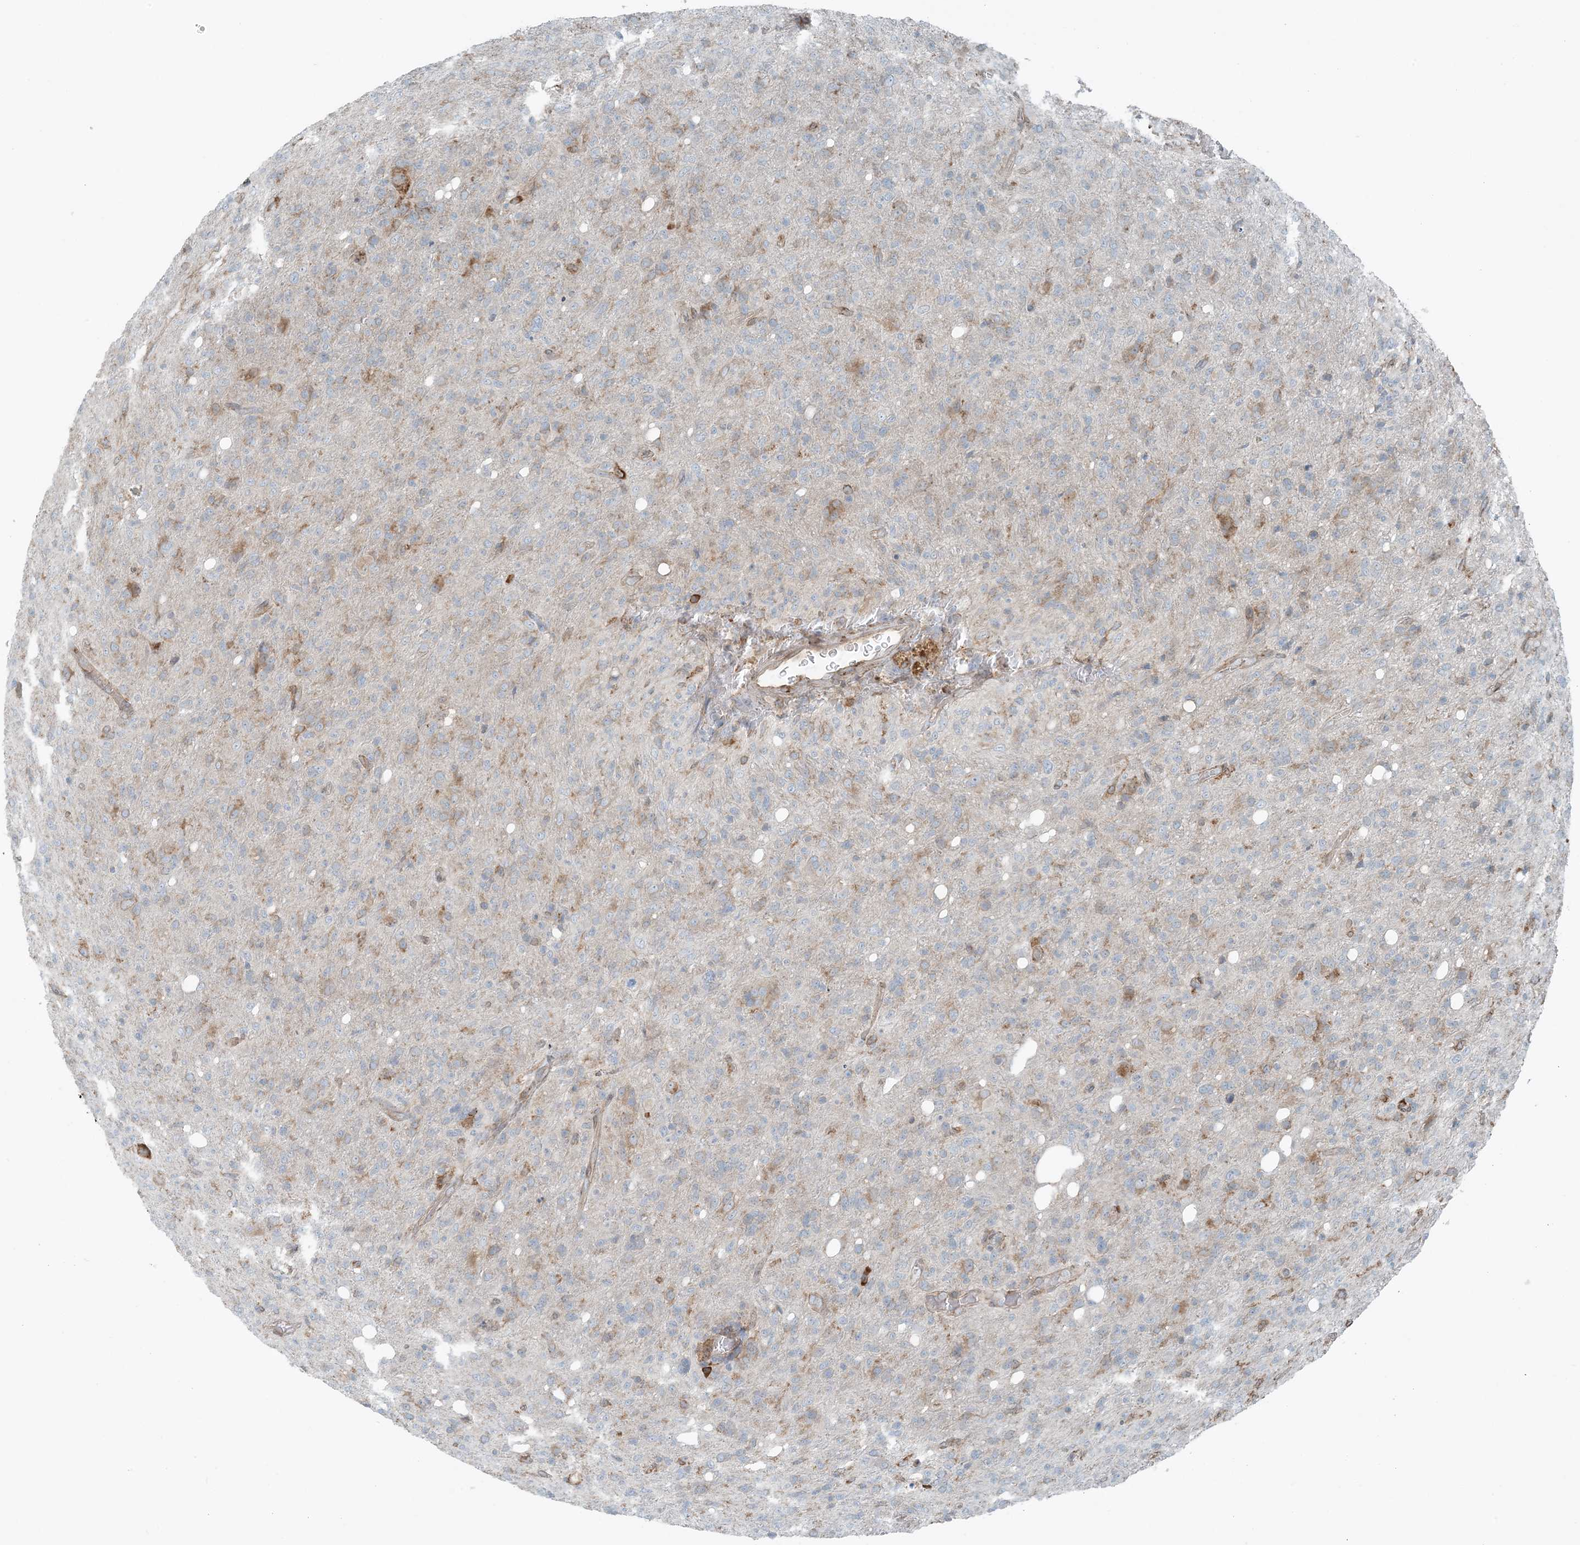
{"staining": {"intensity": "weak", "quantity": "25%-75%", "location": "cytoplasmic/membranous"}, "tissue": "glioma", "cell_type": "Tumor cells", "image_type": "cancer", "snomed": [{"axis": "morphology", "description": "Glioma, malignant, High grade"}, {"axis": "topography", "description": "Brain"}], "caption": "Human malignant high-grade glioma stained with a brown dye displays weak cytoplasmic/membranous positive staining in about 25%-75% of tumor cells.", "gene": "CERKL", "patient": {"sex": "female", "age": 57}}